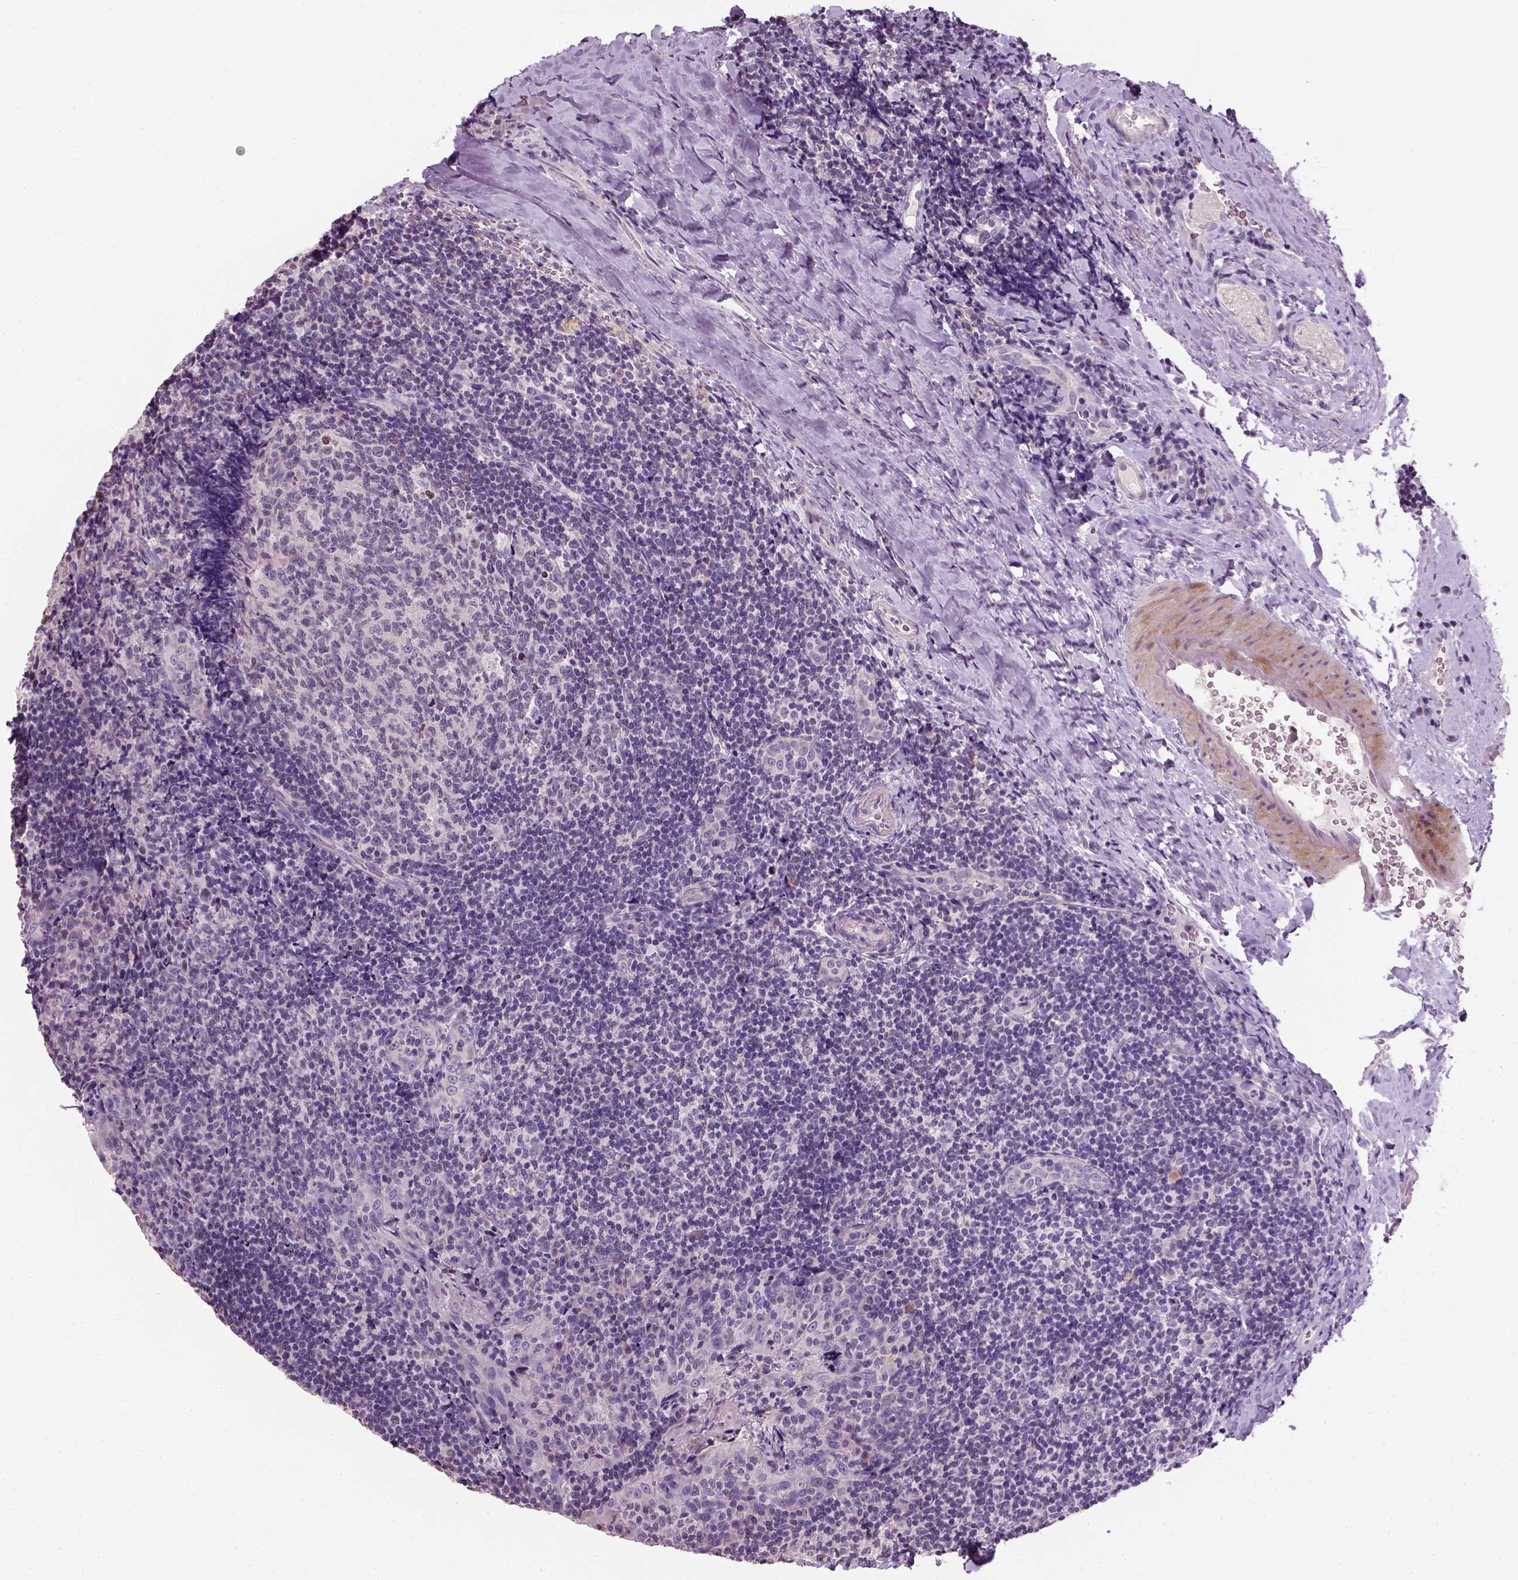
{"staining": {"intensity": "negative", "quantity": "none", "location": "none"}, "tissue": "tonsil", "cell_type": "Germinal center cells", "image_type": "normal", "snomed": [{"axis": "morphology", "description": "Normal tissue, NOS"}, {"axis": "topography", "description": "Tonsil"}], "caption": "Immunohistochemistry (IHC) image of unremarkable tonsil: tonsil stained with DAB demonstrates no significant protein positivity in germinal center cells. The staining is performed using DAB brown chromogen with nuclei counter-stained in using hematoxylin.", "gene": "NUDT6", "patient": {"sex": "male", "age": 17}}